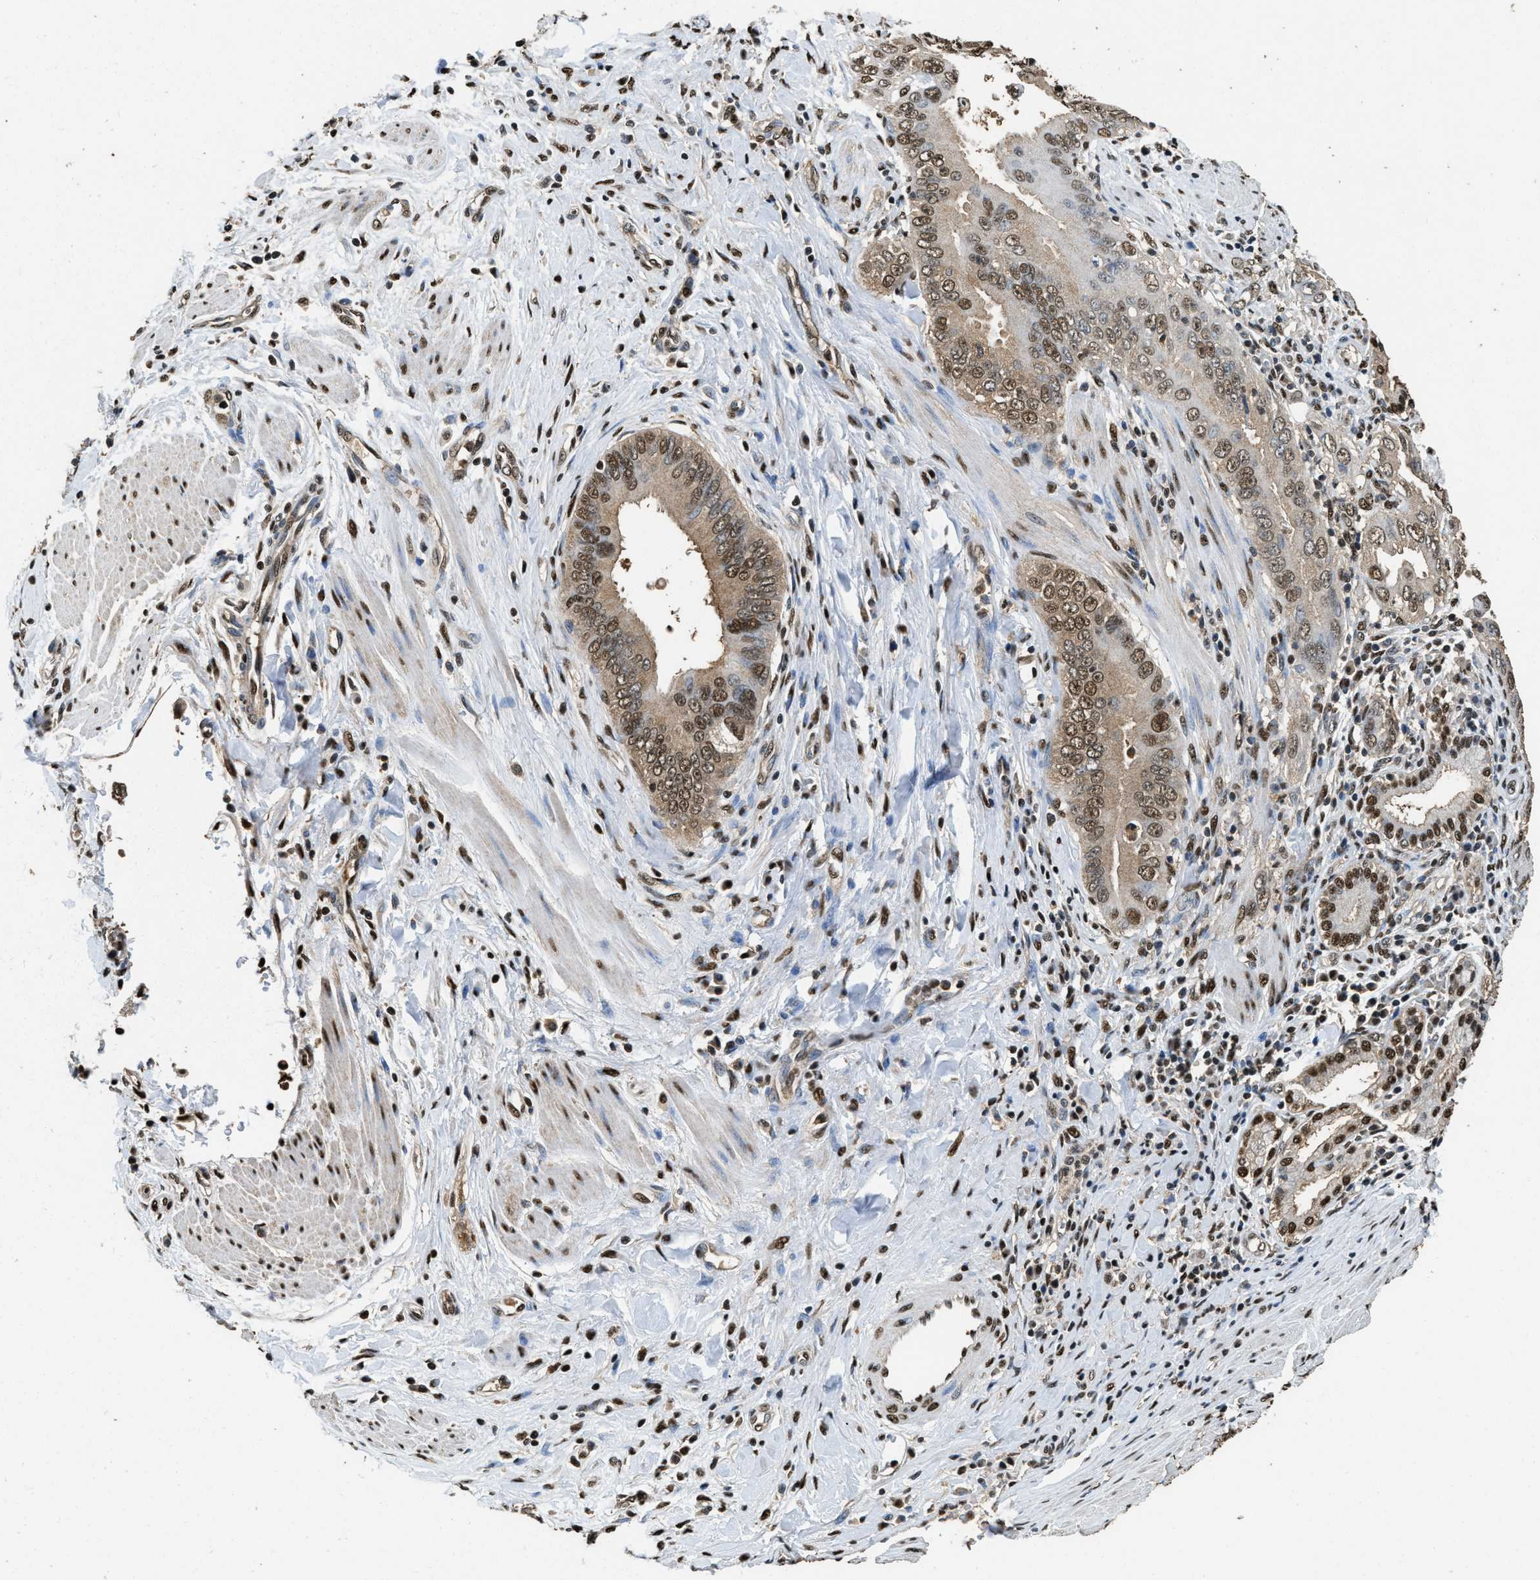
{"staining": {"intensity": "moderate", "quantity": ">75%", "location": "cytoplasmic/membranous,nuclear"}, "tissue": "pancreatic cancer", "cell_type": "Tumor cells", "image_type": "cancer", "snomed": [{"axis": "morphology", "description": "Normal tissue, NOS"}, {"axis": "topography", "description": "Lymph node"}], "caption": "Pancreatic cancer was stained to show a protein in brown. There is medium levels of moderate cytoplasmic/membranous and nuclear staining in approximately >75% of tumor cells.", "gene": "GAPDH", "patient": {"sex": "male", "age": 50}}